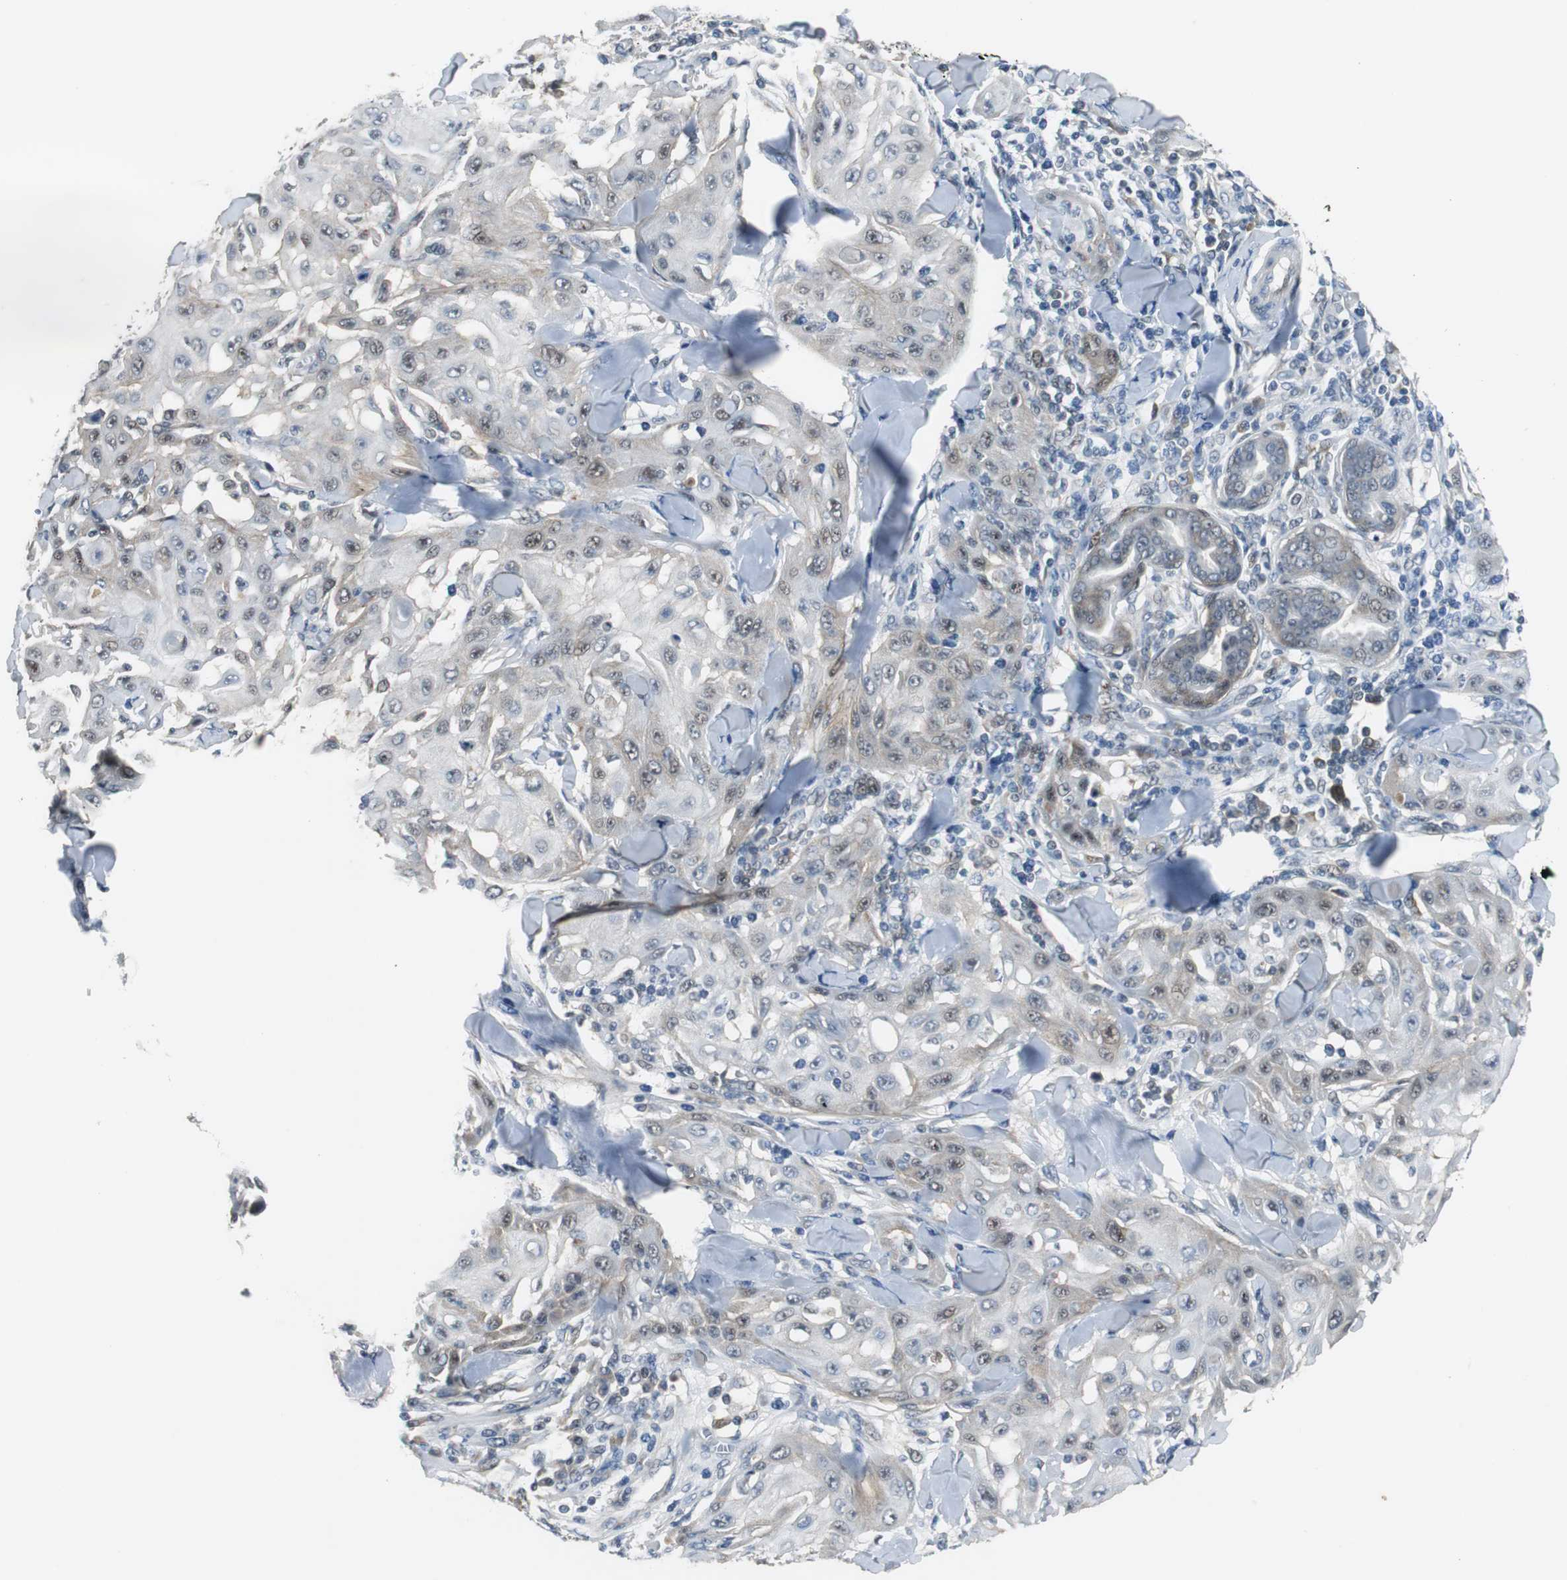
{"staining": {"intensity": "moderate", "quantity": "<25%", "location": "cytoplasmic/membranous,nuclear"}, "tissue": "skin cancer", "cell_type": "Tumor cells", "image_type": "cancer", "snomed": [{"axis": "morphology", "description": "Squamous cell carcinoma, NOS"}, {"axis": "topography", "description": "Skin"}], "caption": "High-magnification brightfield microscopy of skin cancer (squamous cell carcinoma) stained with DAB (brown) and counterstained with hematoxylin (blue). tumor cells exhibit moderate cytoplasmic/membranous and nuclear expression is appreciated in approximately<25% of cells.", "gene": "FHL2", "patient": {"sex": "male", "age": 24}}